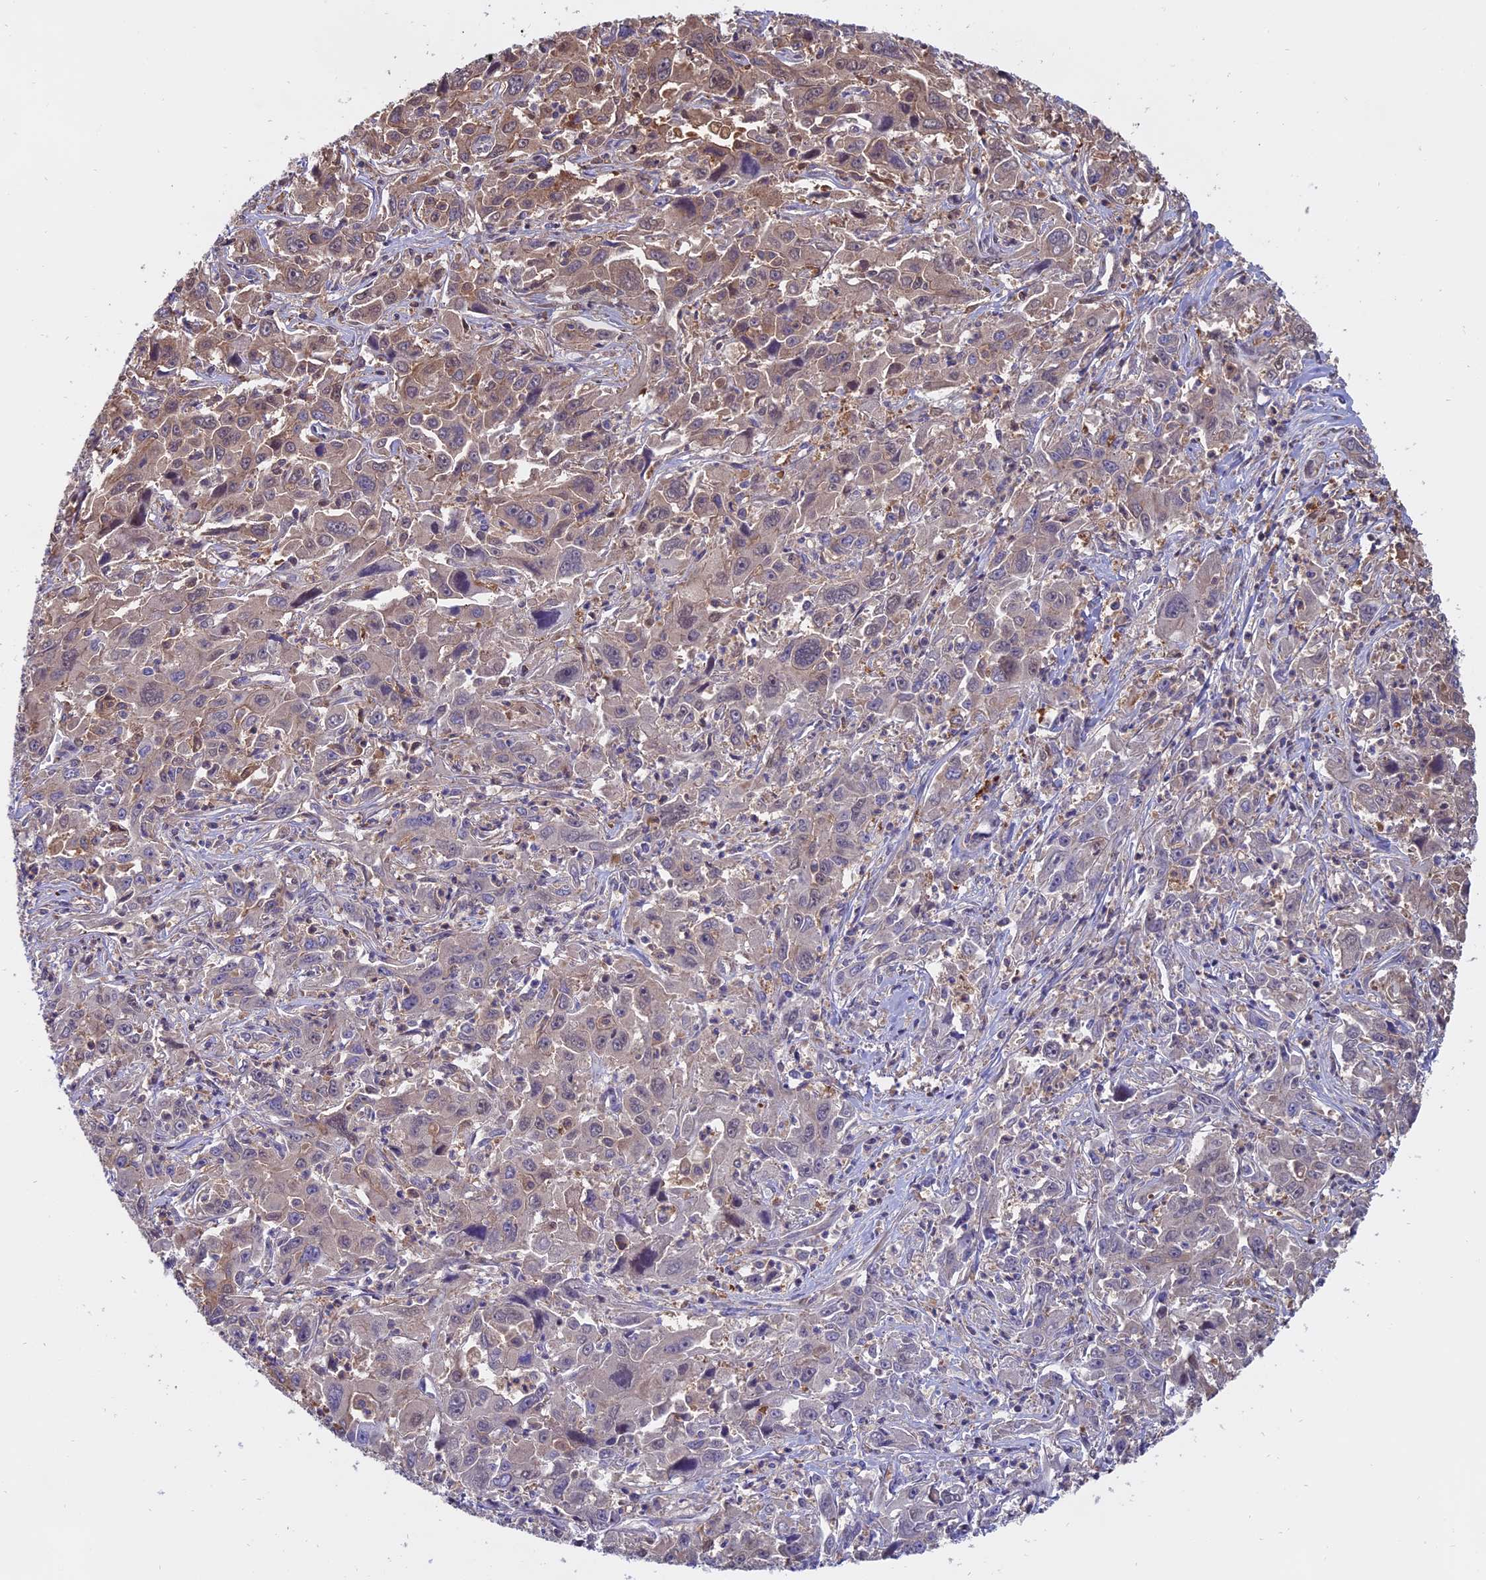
{"staining": {"intensity": "negative", "quantity": "none", "location": "none"}, "tissue": "liver cancer", "cell_type": "Tumor cells", "image_type": "cancer", "snomed": [{"axis": "morphology", "description": "Carcinoma, Hepatocellular, NOS"}, {"axis": "topography", "description": "Liver"}], "caption": "IHC of liver cancer (hepatocellular carcinoma) demonstrates no staining in tumor cells.", "gene": "FAM118B", "patient": {"sex": "male", "age": 63}}